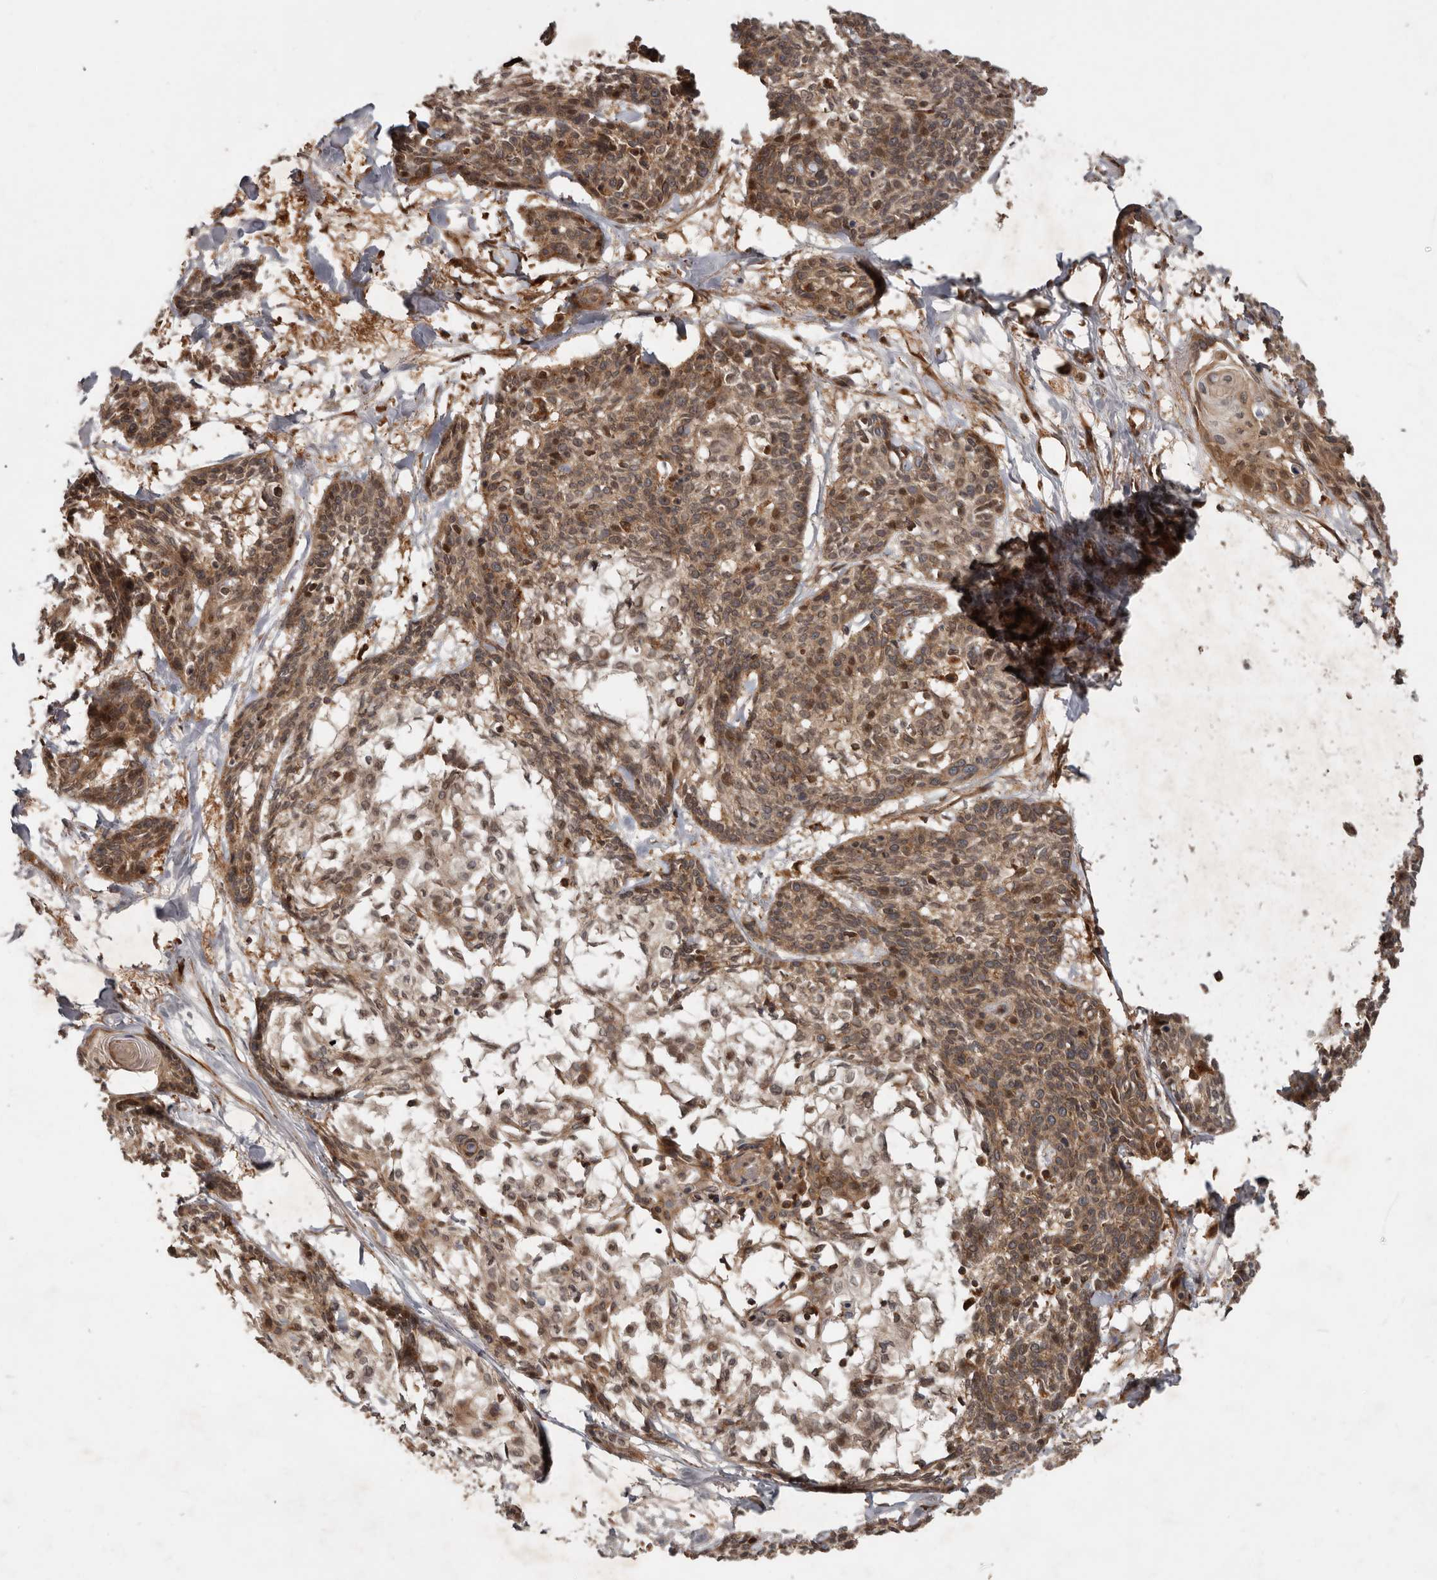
{"staining": {"intensity": "moderate", "quantity": "25%-75%", "location": "cytoplasmic/membranous,nuclear"}, "tissue": "cervical cancer", "cell_type": "Tumor cells", "image_type": "cancer", "snomed": [{"axis": "morphology", "description": "Squamous cell carcinoma, NOS"}, {"axis": "topography", "description": "Cervix"}], "caption": "About 25%-75% of tumor cells in human cervical cancer (squamous cell carcinoma) demonstrate moderate cytoplasmic/membranous and nuclear protein expression as visualized by brown immunohistochemical staining.", "gene": "STK36", "patient": {"sex": "female", "age": 57}}